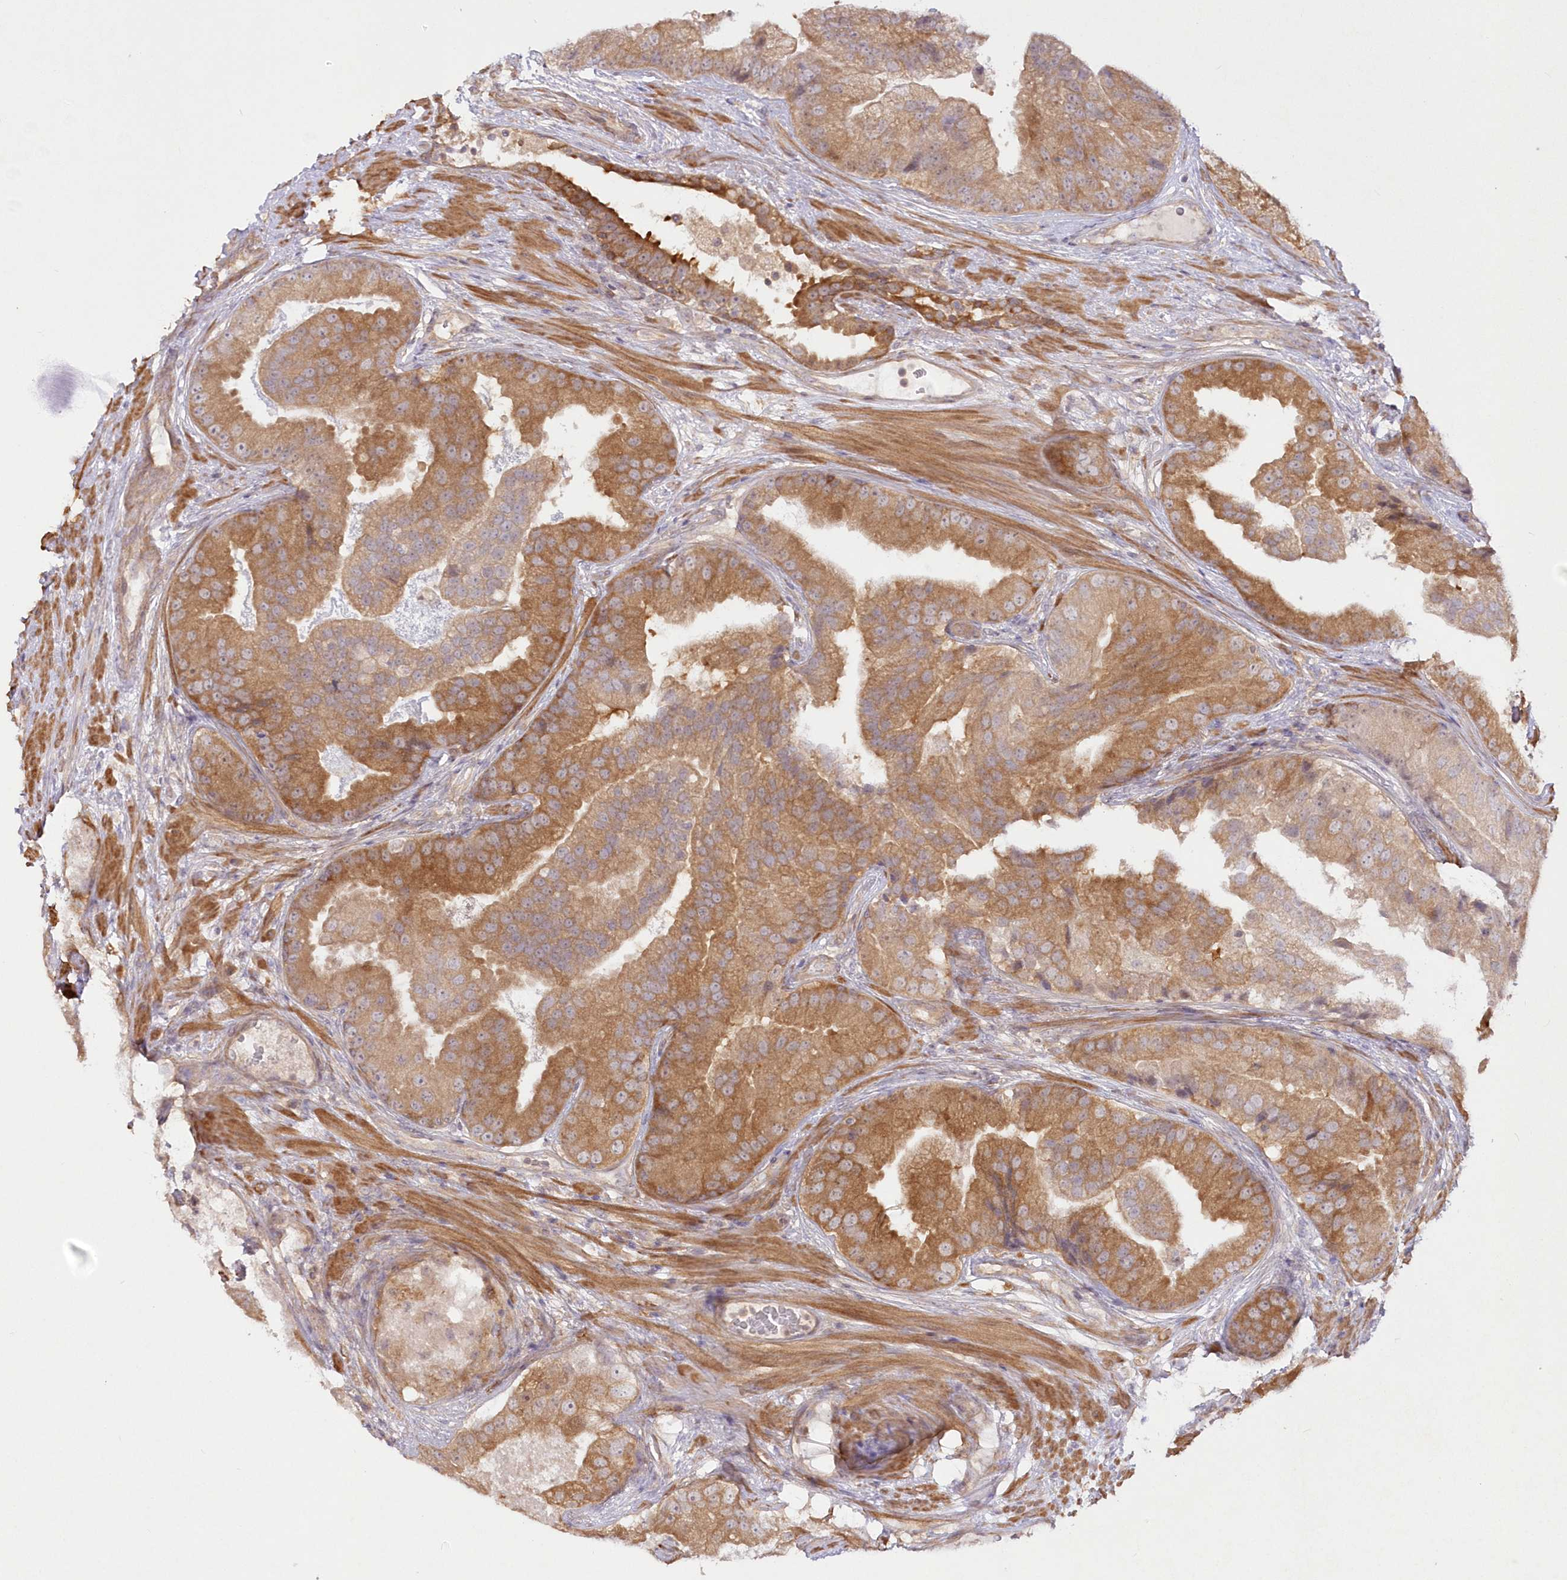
{"staining": {"intensity": "moderate", "quantity": ">75%", "location": "cytoplasmic/membranous"}, "tissue": "prostate cancer", "cell_type": "Tumor cells", "image_type": "cancer", "snomed": [{"axis": "morphology", "description": "Adenocarcinoma, High grade"}, {"axis": "topography", "description": "Prostate"}], "caption": "The immunohistochemical stain shows moderate cytoplasmic/membranous expression in tumor cells of prostate adenocarcinoma (high-grade) tissue.", "gene": "IPMK", "patient": {"sex": "male", "age": 70}}